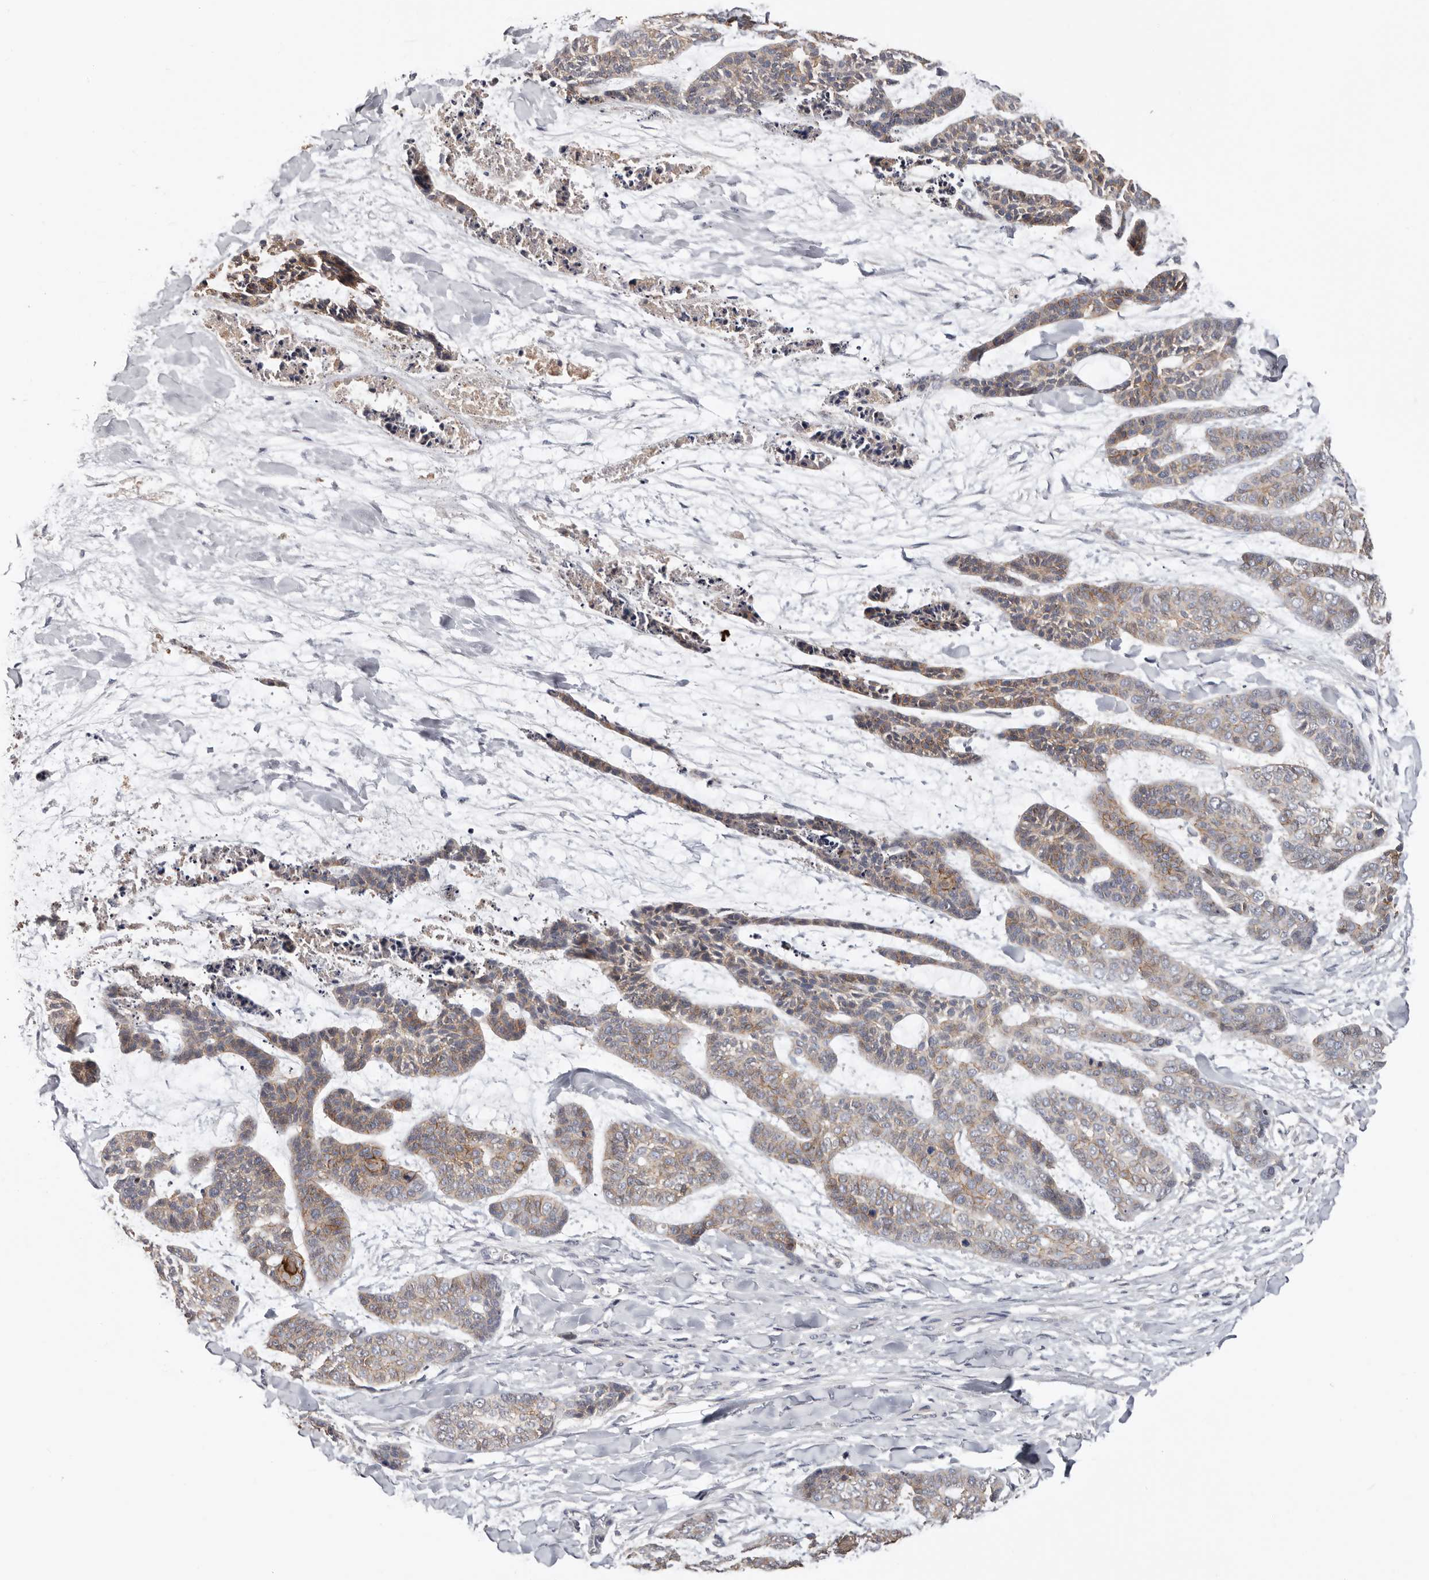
{"staining": {"intensity": "moderate", "quantity": "25%-75%", "location": "cytoplasmic/membranous"}, "tissue": "skin cancer", "cell_type": "Tumor cells", "image_type": "cancer", "snomed": [{"axis": "morphology", "description": "Basal cell carcinoma"}, {"axis": "topography", "description": "Skin"}], "caption": "Skin cancer (basal cell carcinoma) stained for a protein demonstrates moderate cytoplasmic/membranous positivity in tumor cells.", "gene": "S100A14", "patient": {"sex": "female", "age": 64}}